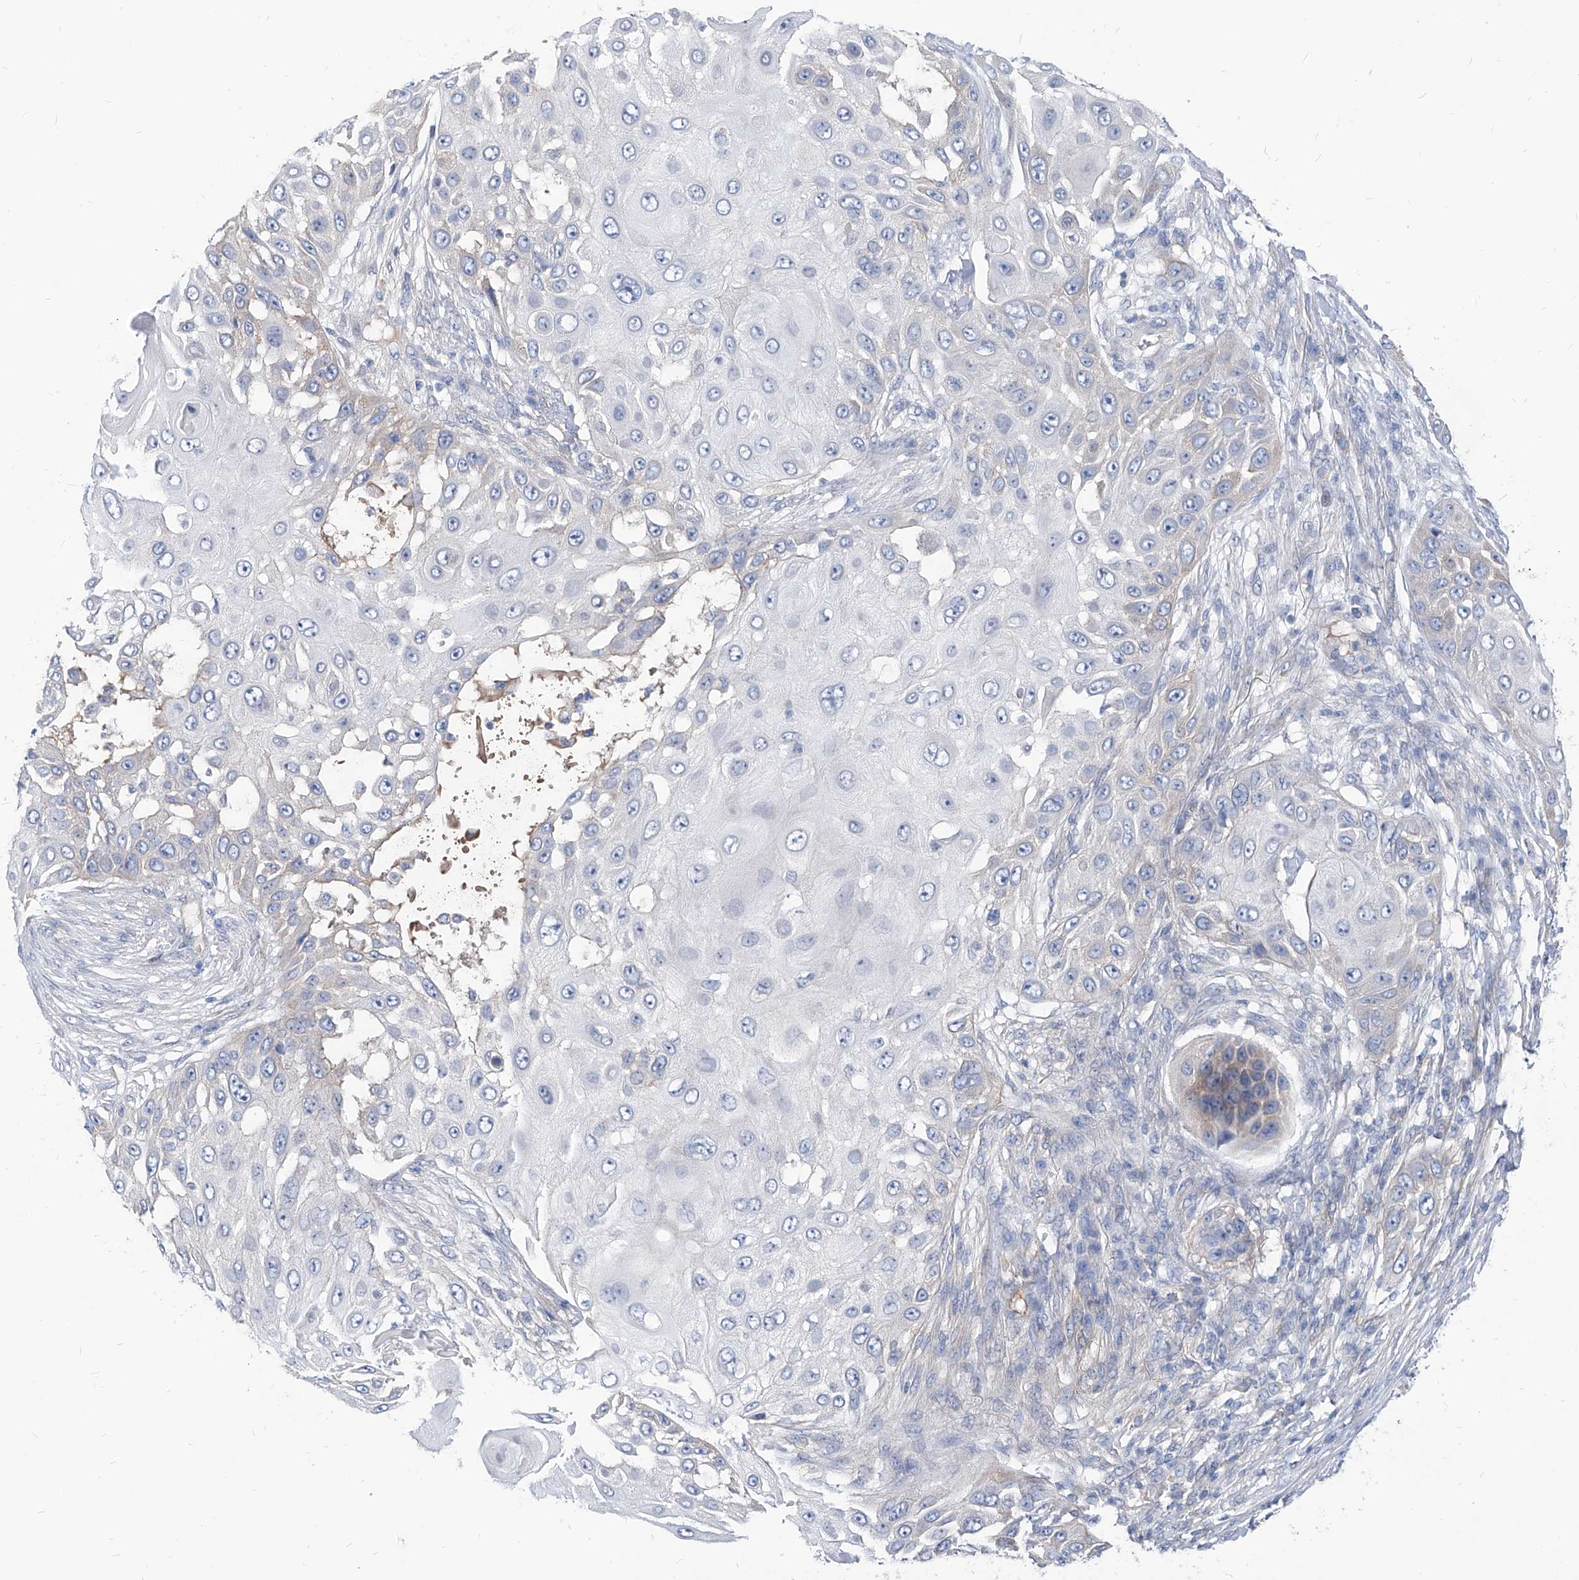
{"staining": {"intensity": "negative", "quantity": "none", "location": "none"}, "tissue": "skin cancer", "cell_type": "Tumor cells", "image_type": "cancer", "snomed": [{"axis": "morphology", "description": "Squamous cell carcinoma, NOS"}, {"axis": "topography", "description": "Skin"}], "caption": "IHC image of neoplastic tissue: human skin cancer stained with DAB displays no significant protein positivity in tumor cells. (Brightfield microscopy of DAB immunohistochemistry at high magnification).", "gene": "AKAP10", "patient": {"sex": "female", "age": 44}}